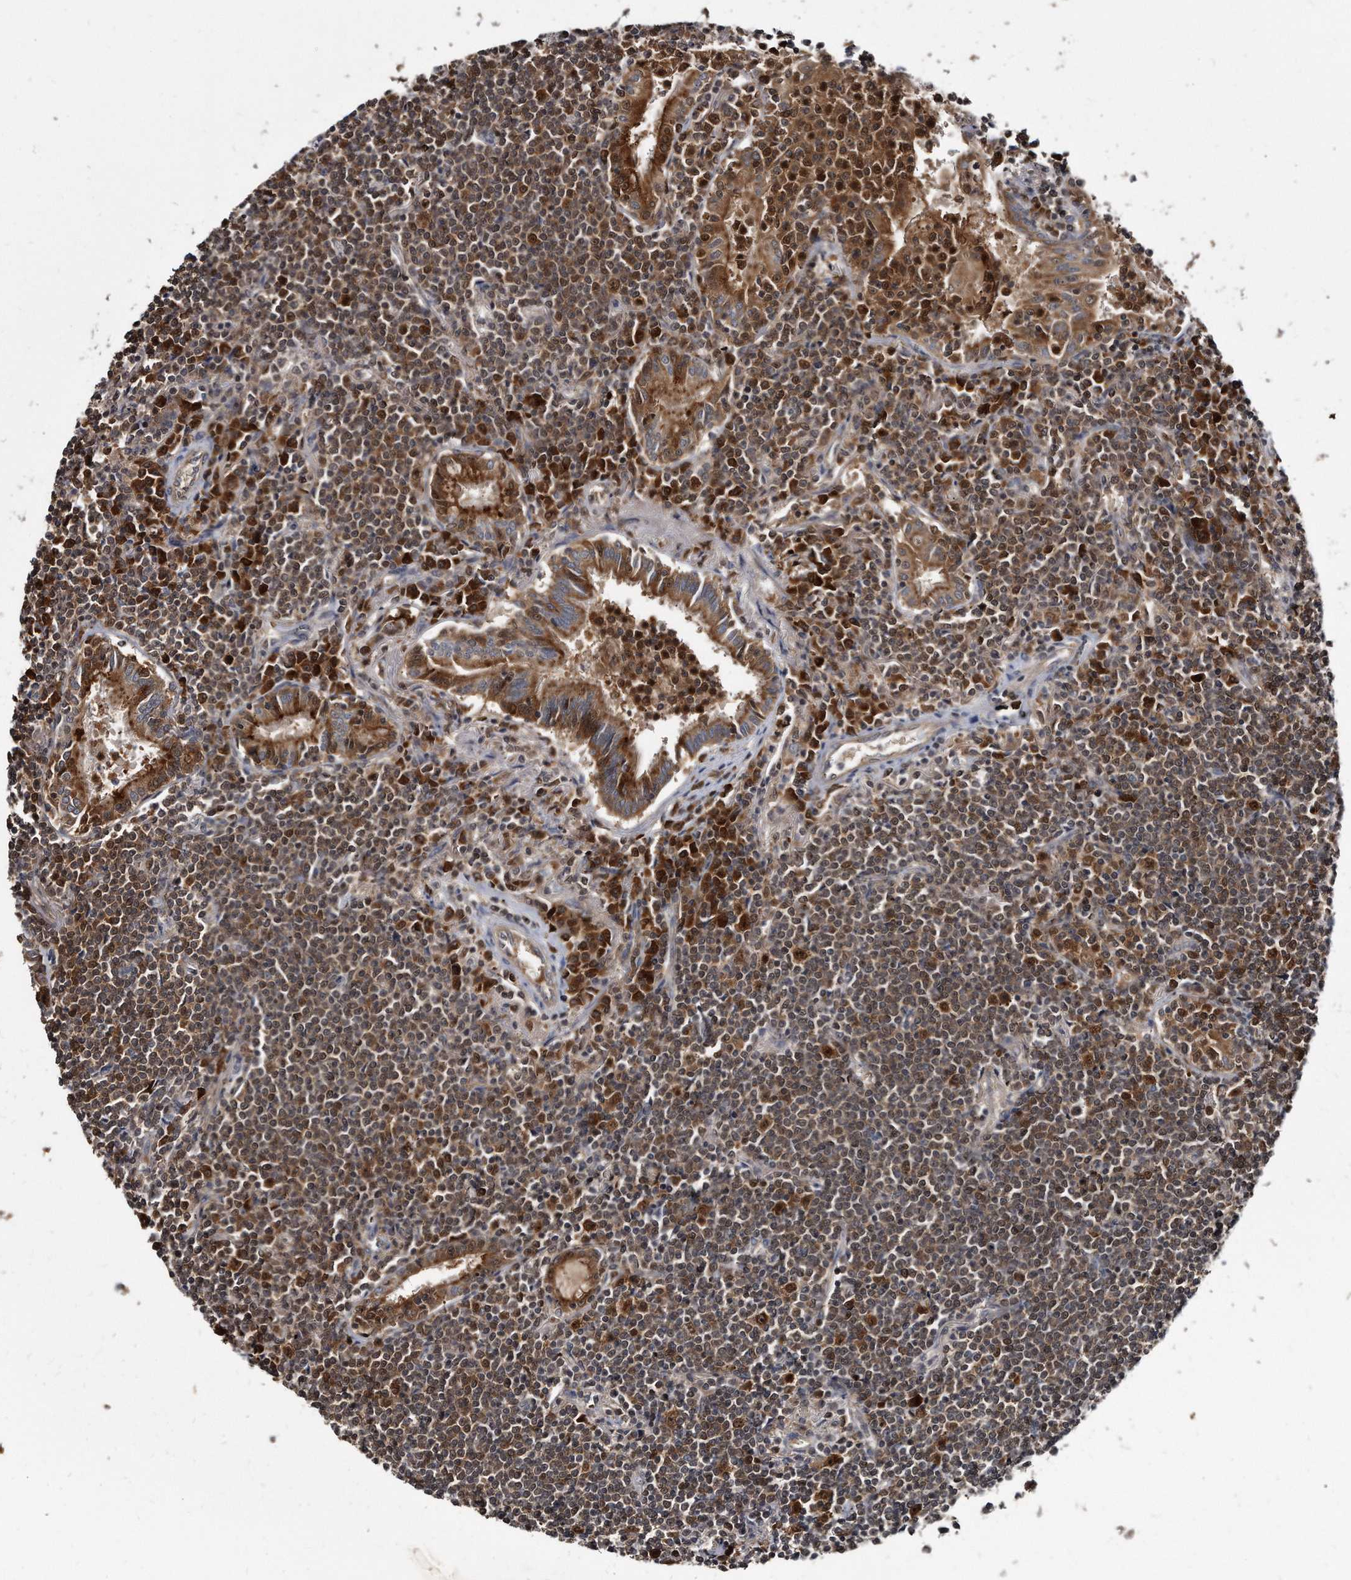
{"staining": {"intensity": "moderate", "quantity": ">75%", "location": "cytoplasmic/membranous"}, "tissue": "lymphoma", "cell_type": "Tumor cells", "image_type": "cancer", "snomed": [{"axis": "morphology", "description": "Malignant lymphoma, non-Hodgkin's type, Low grade"}, {"axis": "topography", "description": "Lung"}], "caption": "A medium amount of moderate cytoplasmic/membranous positivity is present in about >75% of tumor cells in lymphoma tissue.", "gene": "FAM136A", "patient": {"sex": "female", "age": 71}}